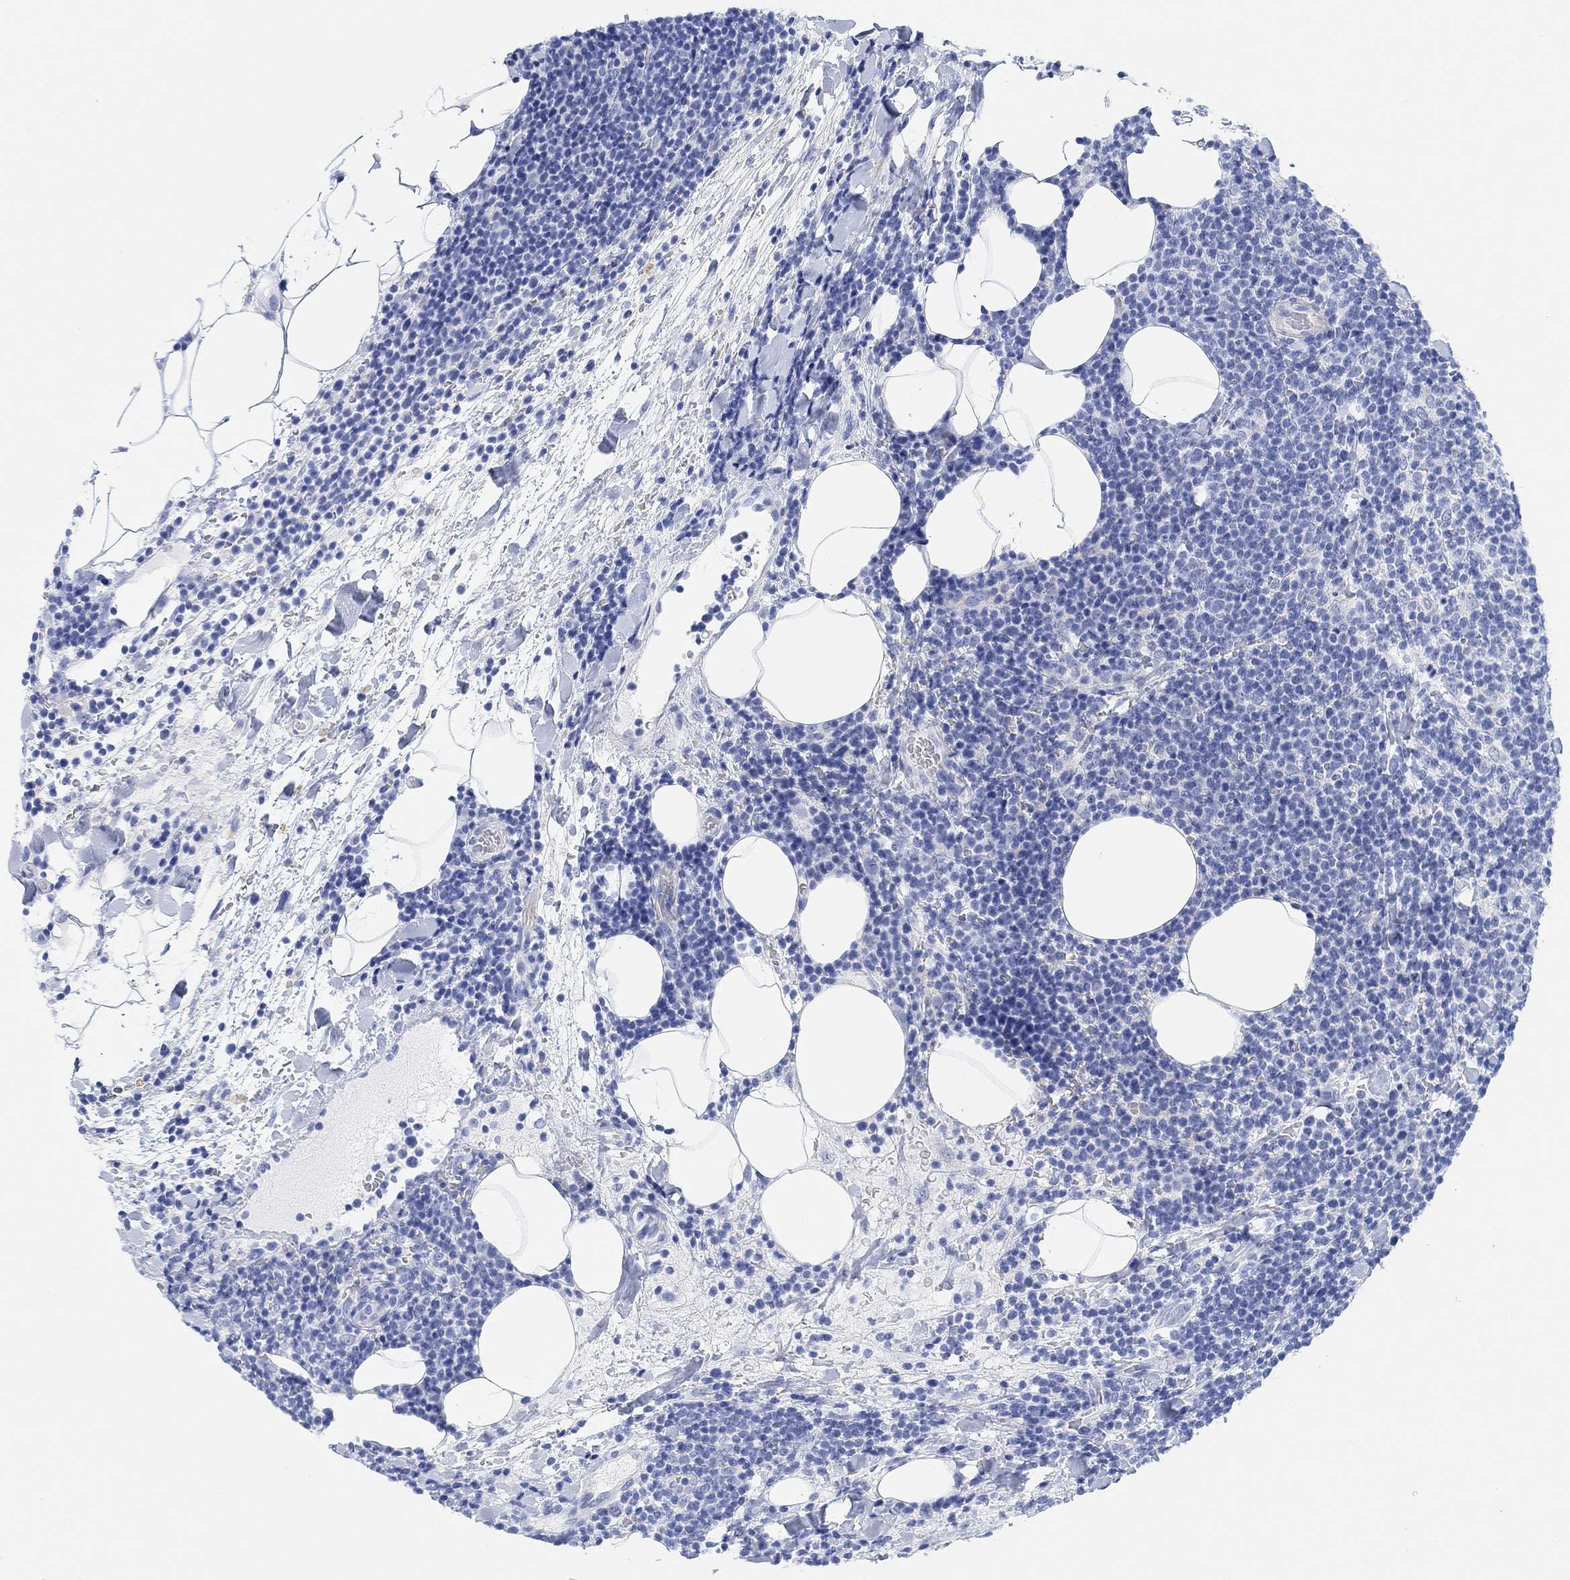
{"staining": {"intensity": "negative", "quantity": "none", "location": "none"}, "tissue": "lymphoma", "cell_type": "Tumor cells", "image_type": "cancer", "snomed": [{"axis": "morphology", "description": "Malignant lymphoma, non-Hodgkin's type, High grade"}, {"axis": "topography", "description": "Lymph node"}], "caption": "This is an immunohistochemistry (IHC) histopathology image of malignant lymphoma, non-Hodgkin's type (high-grade). There is no positivity in tumor cells.", "gene": "ANKRD33", "patient": {"sex": "male", "age": 61}}